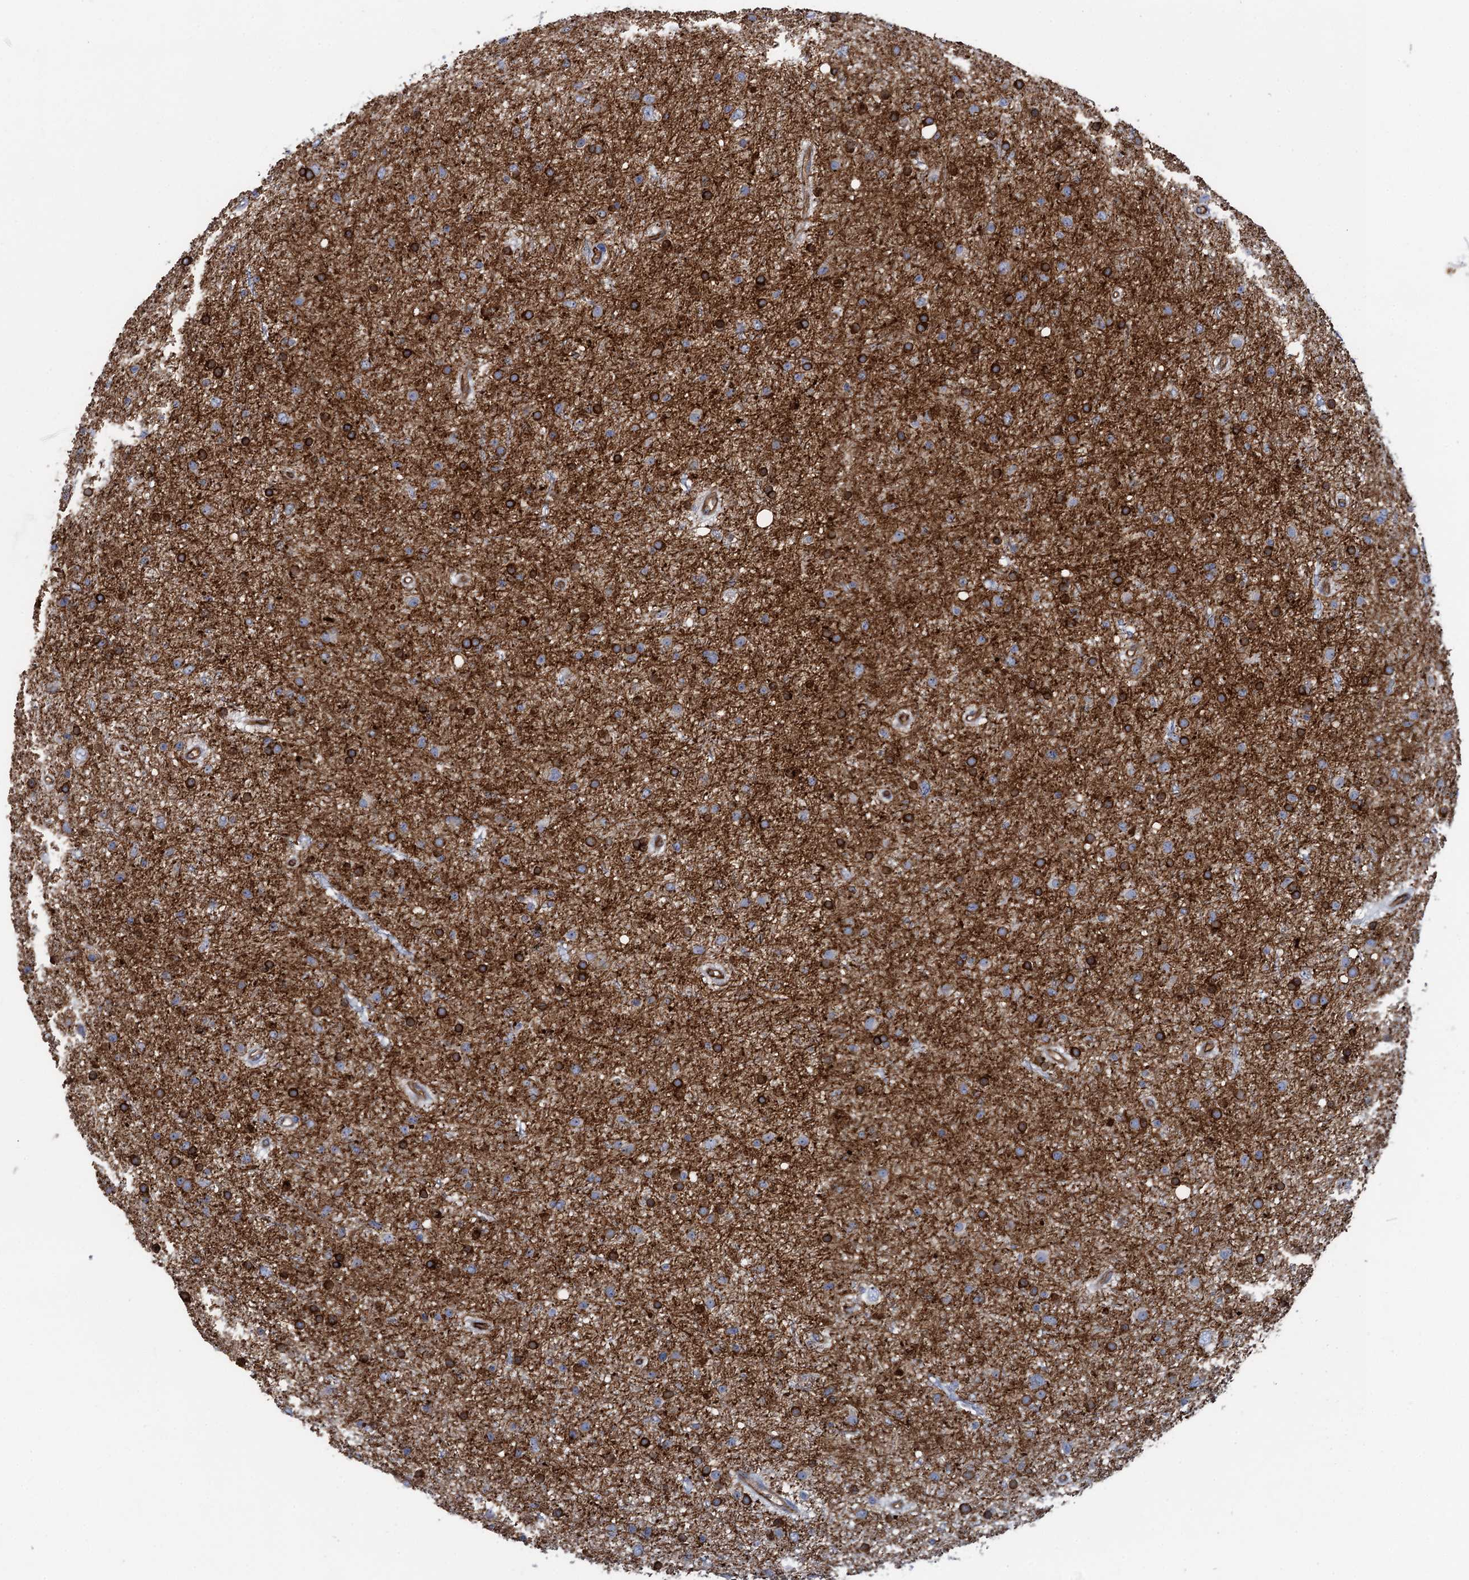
{"staining": {"intensity": "moderate", "quantity": "25%-75%", "location": "cytoplasmic/membranous"}, "tissue": "glioma", "cell_type": "Tumor cells", "image_type": "cancer", "snomed": [{"axis": "morphology", "description": "Glioma, malignant, Low grade"}, {"axis": "topography", "description": "Cerebral cortex"}], "caption": "Brown immunohistochemical staining in malignant low-grade glioma reveals moderate cytoplasmic/membranous staining in about 25%-75% of tumor cells.", "gene": "PLLP", "patient": {"sex": "female", "age": 39}}